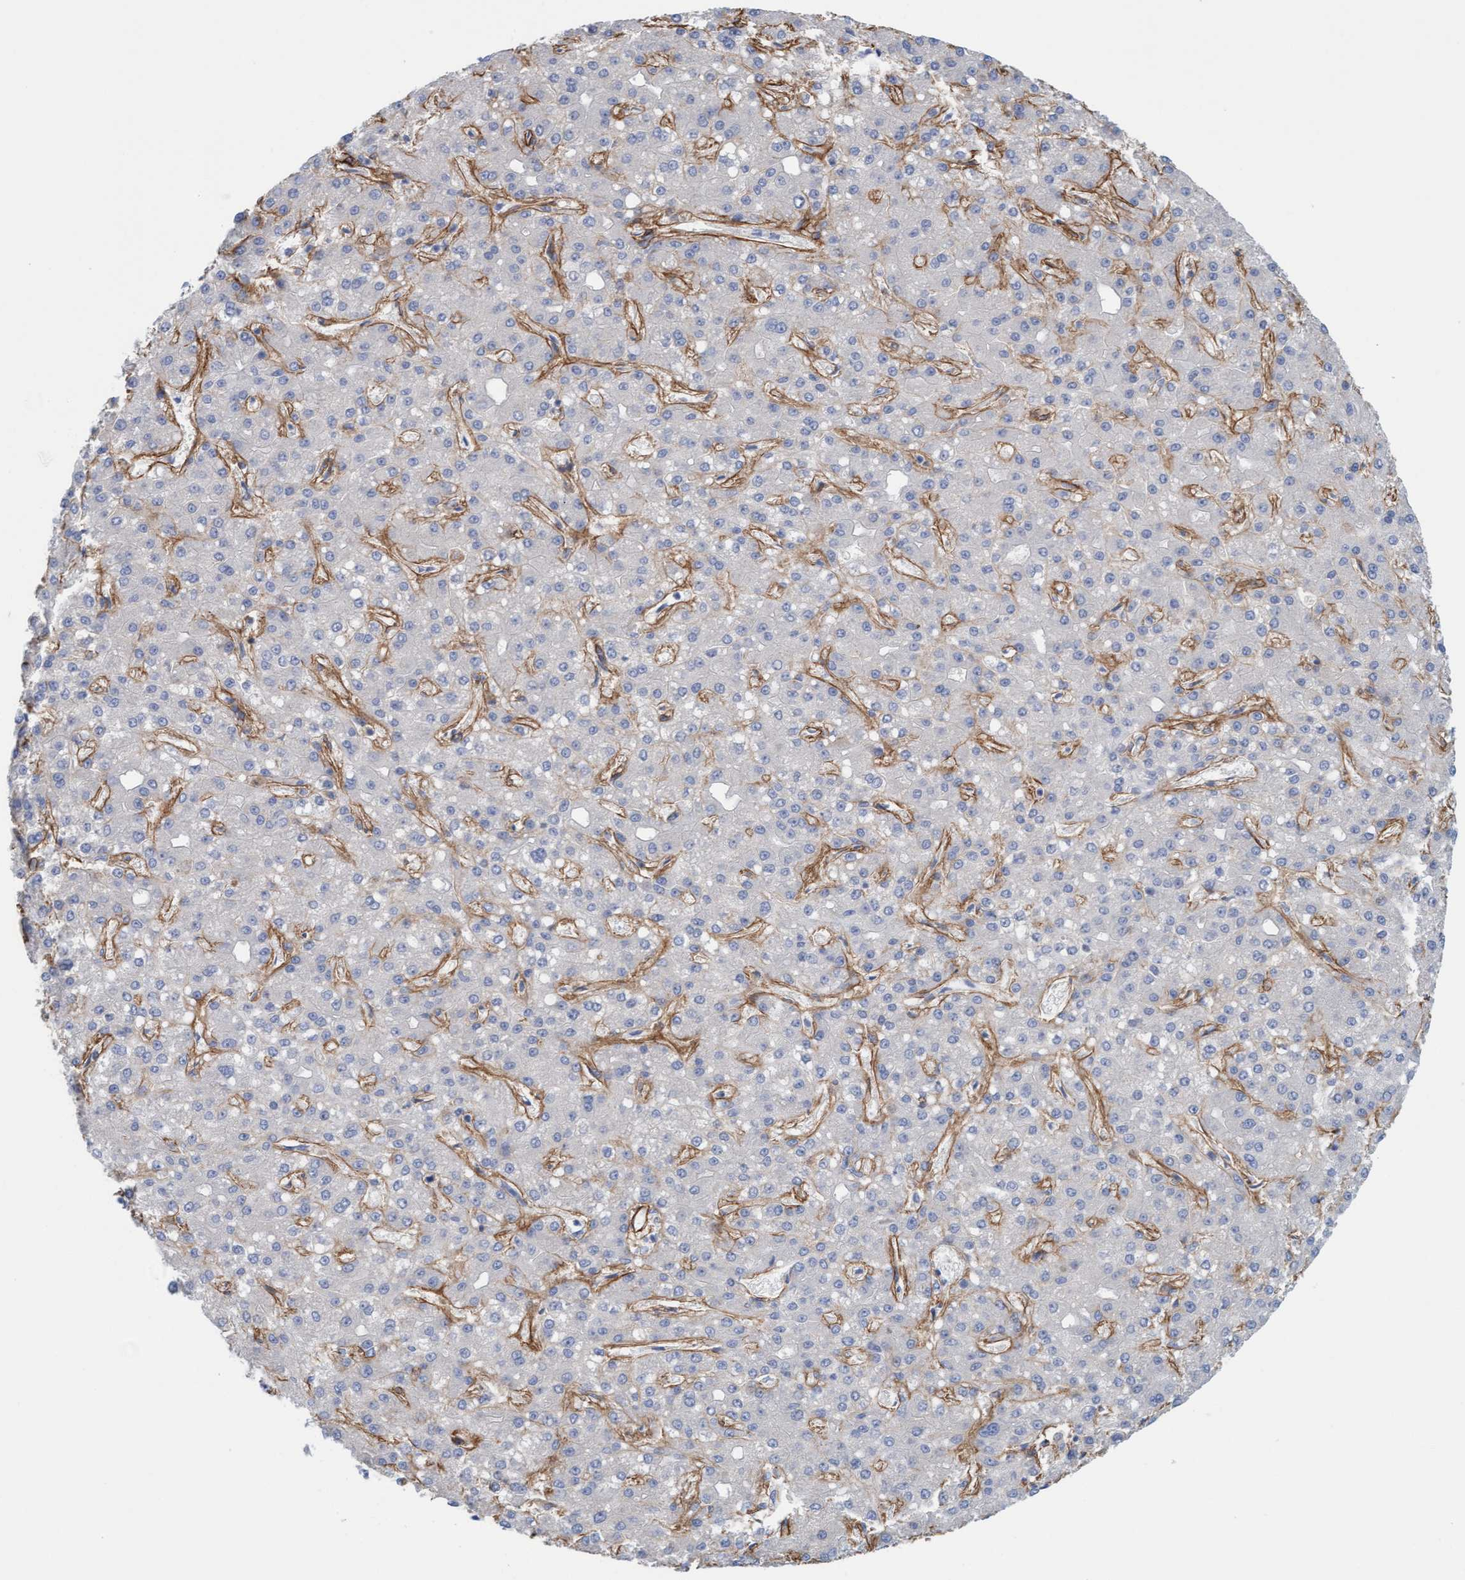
{"staining": {"intensity": "negative", "quantity": "none", "location": "none"}, "tissue": "liver cancer", "cell_type": "Tumor cells", "image_type": "cancer", "snomed": [{"axis": "morphology", "description": "Carcinoma, Hepatocellular, NOS"}, {"axis": "topography", "description": "Liver"}], "caption": "Photomicrograph shows no protein expression in tumor cells of liver cancer tissue.", "gene": "CDK5RAP3", "patient": {"sex": "male", "age": 67}}